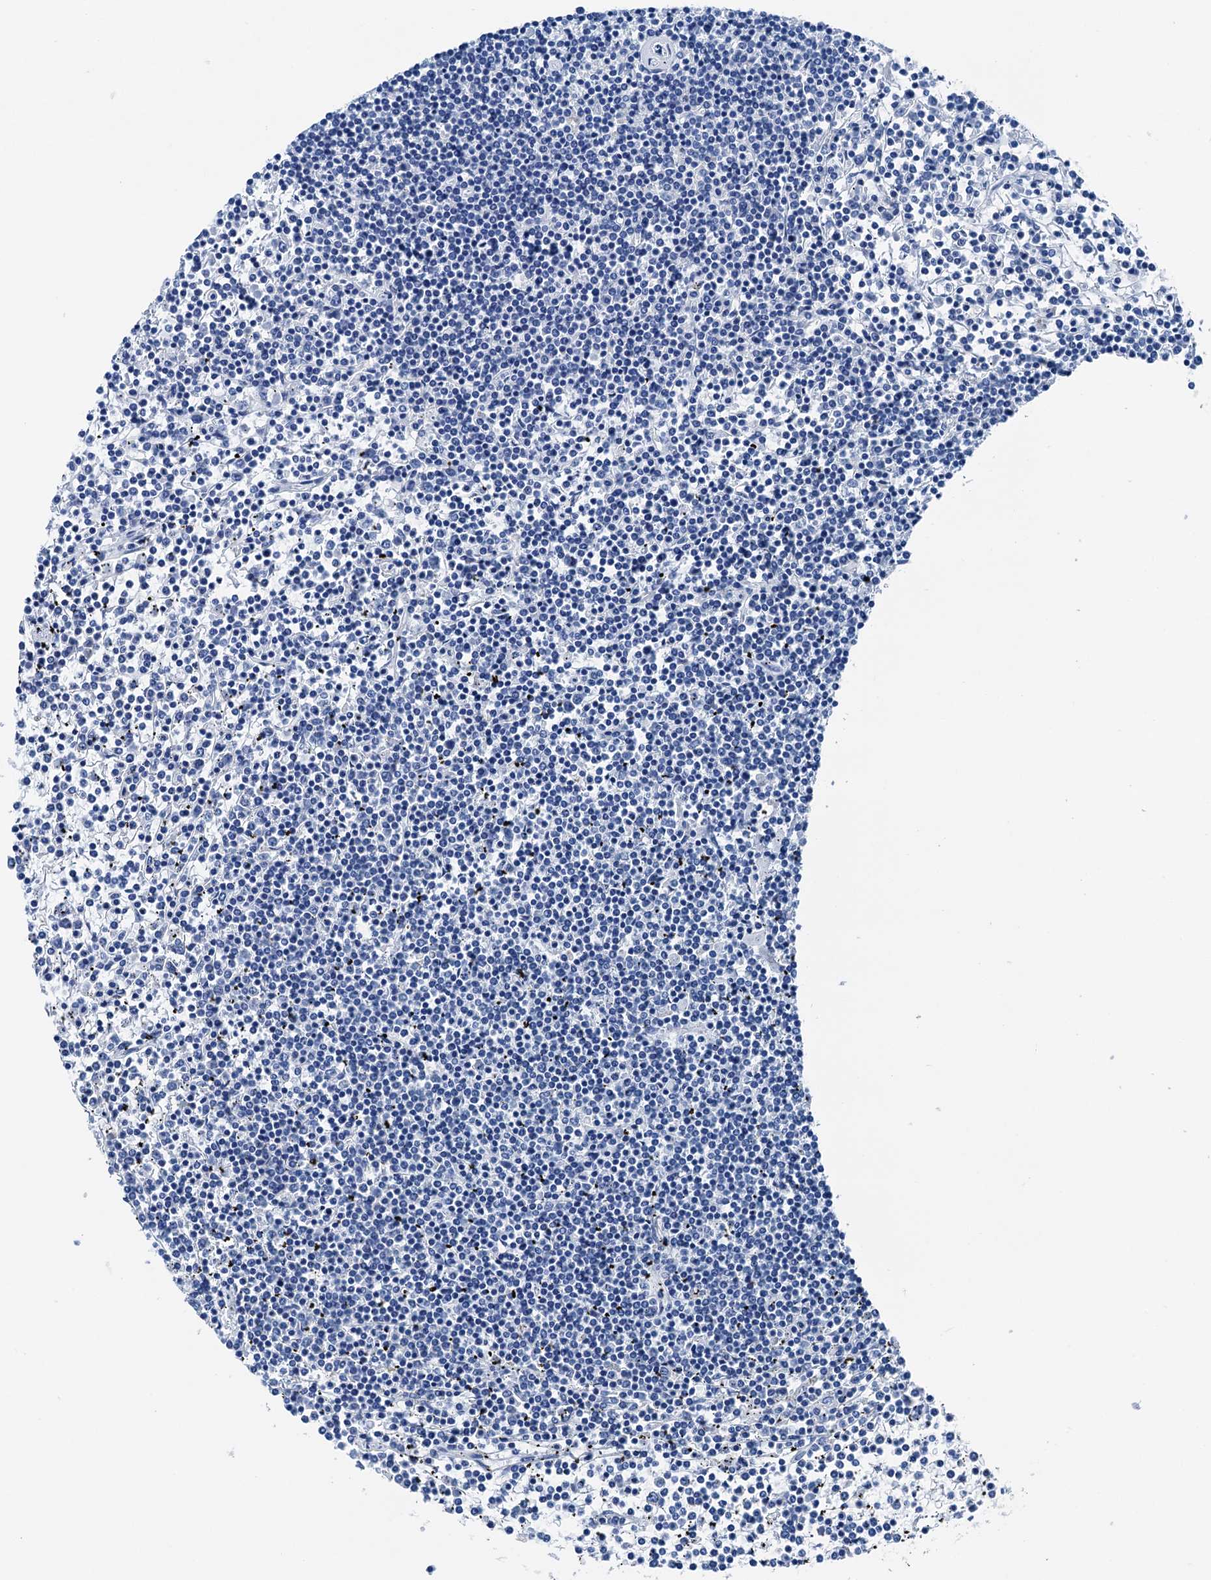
{"staining": {"intensity": "negative", "quantity": "none", "location": "none"}, "tissue": "lymphoma", "cell_type": "Tumor cells", "image_type": "cancer", "snomed": [{"axis": "morphology", "description": "Malignant lymphoma, non-Hodgkin's type, Low grade"}, {"axis": "topography", "description": "Spleen"}], "caption": "Immunohistochemistry (IHC) of lymphoma exhibits no staining in tumor cells.", "gene": "CBLN3", "patient": {"sex": "female", "age": 19}}